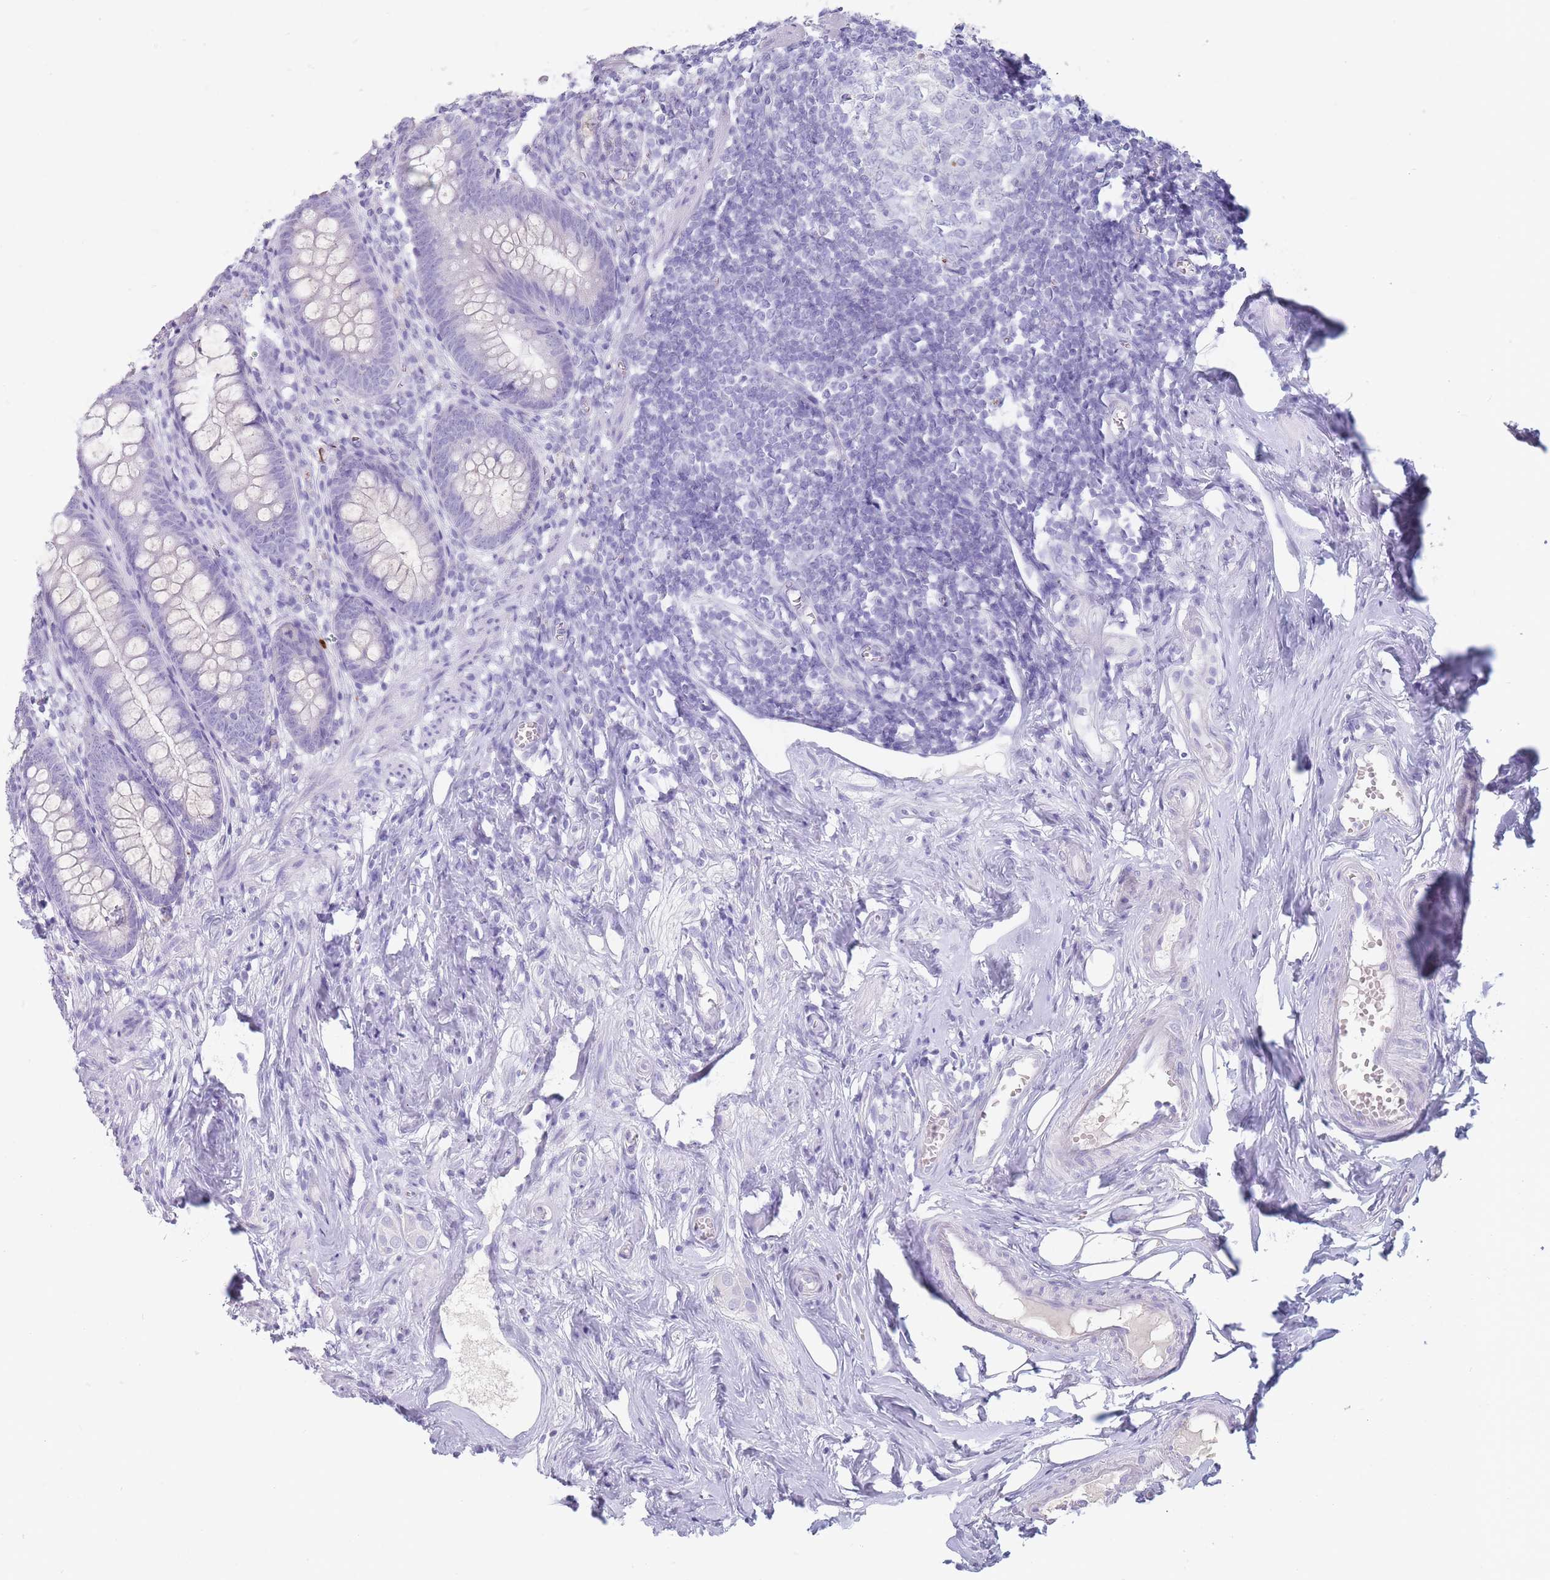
{"staining": {"intensity": "negative", "quantity": "none", "location": "none"}, "tissue": "appendix", "cell_type": "Glandular cells", "image_type": "normal", "snomed": [{"axis": "morphology", "description": "Normal tissue, NOS"}, {"axis": "topography", "description": "Appendix"}], "caption": "A high-resolution micrograph shows immunohistochemistry (IHC) staining of normal appendix, which exhibits no significant positivity in glandular cells. The staining is performed using DAB (3,3'-diaminobenzidine) brown chromogen with nuclei counter-stained in using hematoxylin.", "gene": "GPR12", "patient": {"sex": "female", "age": 51}}